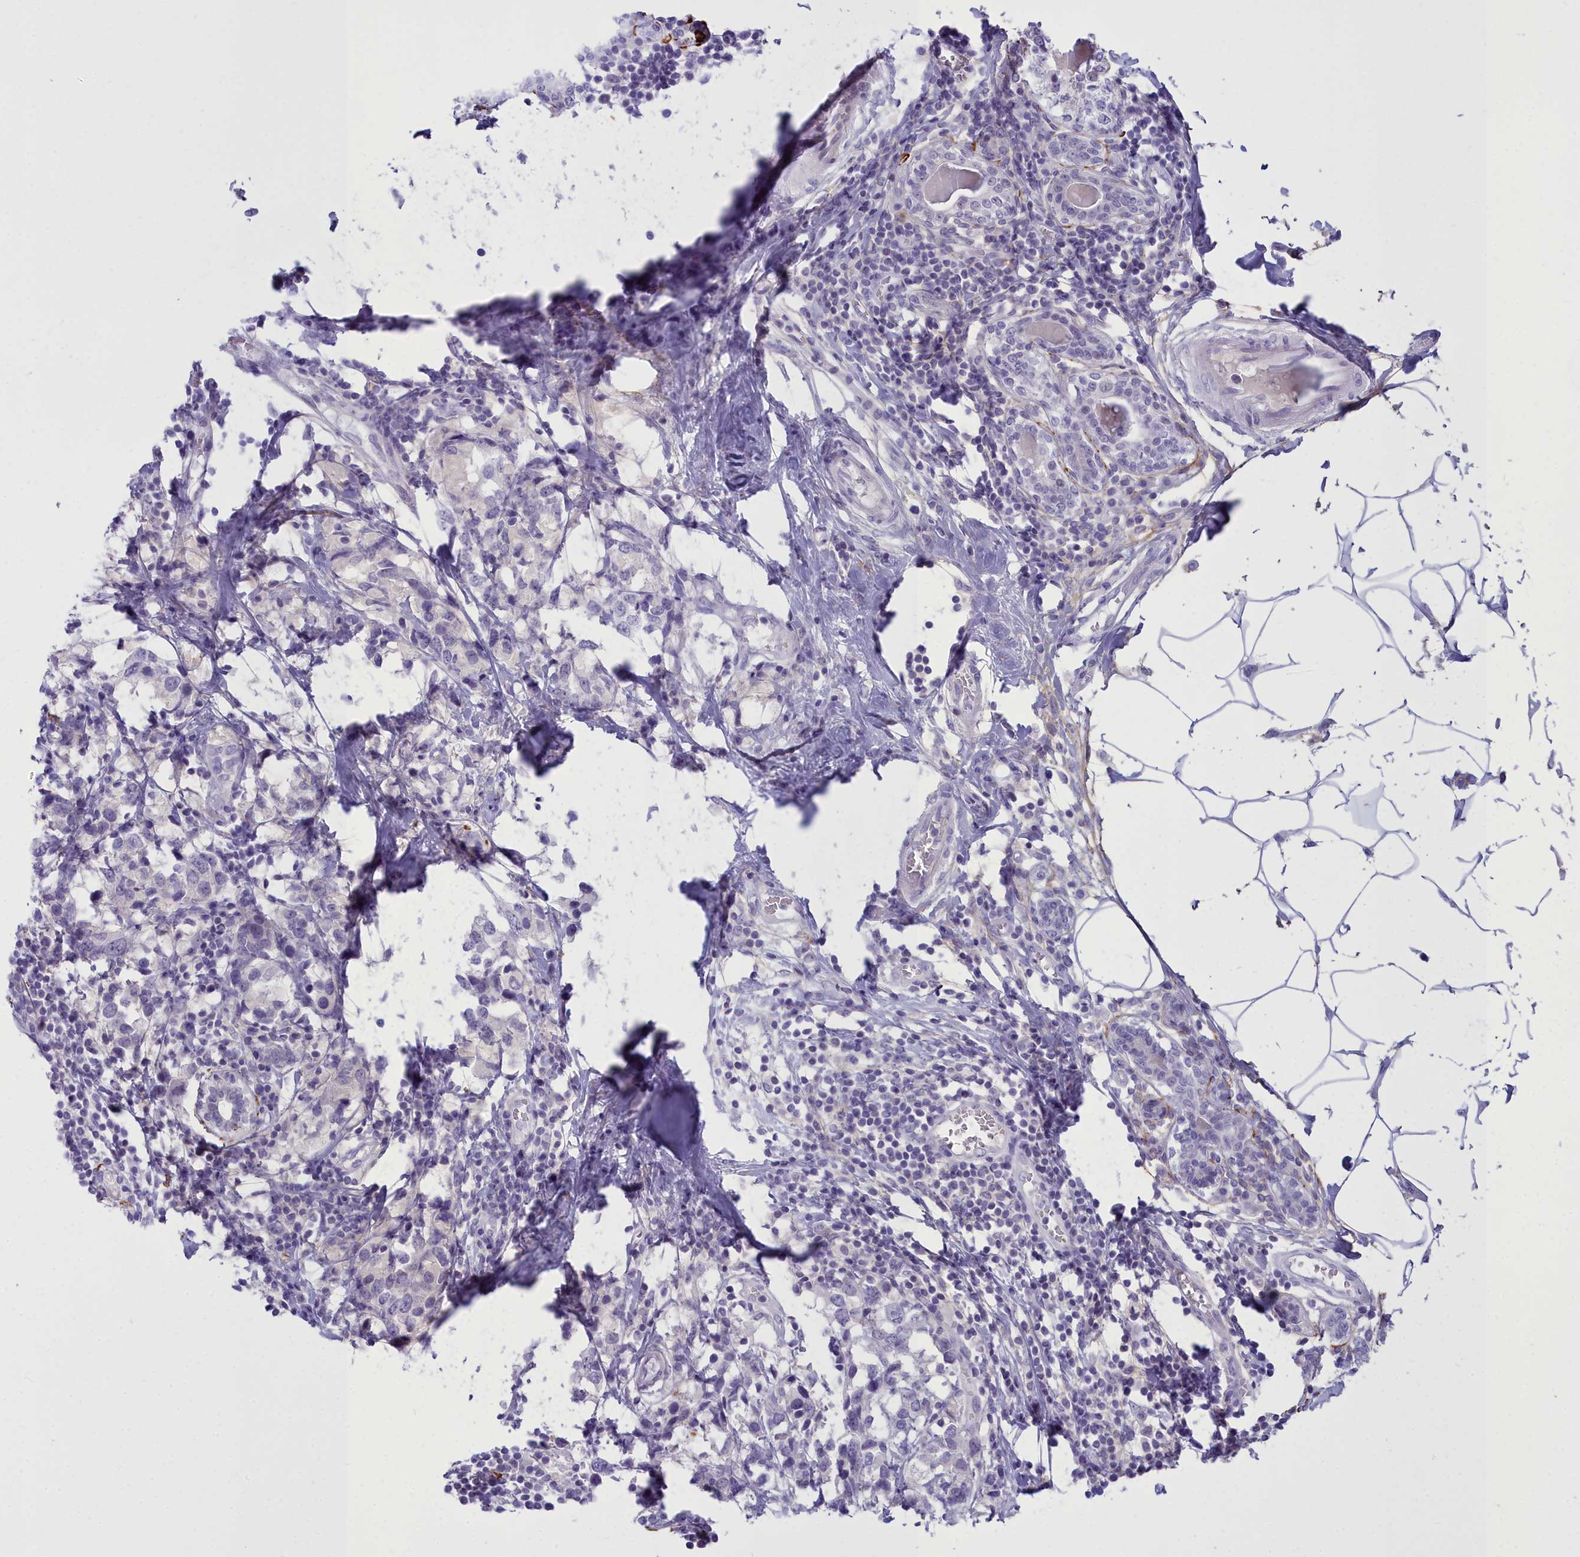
{"staining": {"intensity": "negative", "quantity": "none", "location": "none"}, "tissue": "breast cancer", "cell_type": "Tumor cells", "image_type": "cancer", "snomed": [{"axis": "morphology", "description": "Lobular carcinoma"}, {"axis": "topography", "description": "Breast"}], "caption": "This is an IHC micrograph of lobular carcinoma (breast). There is no expression in tumor cells.", "gene": "OSTN", "patient": {"sex": "female", "age": 59}}